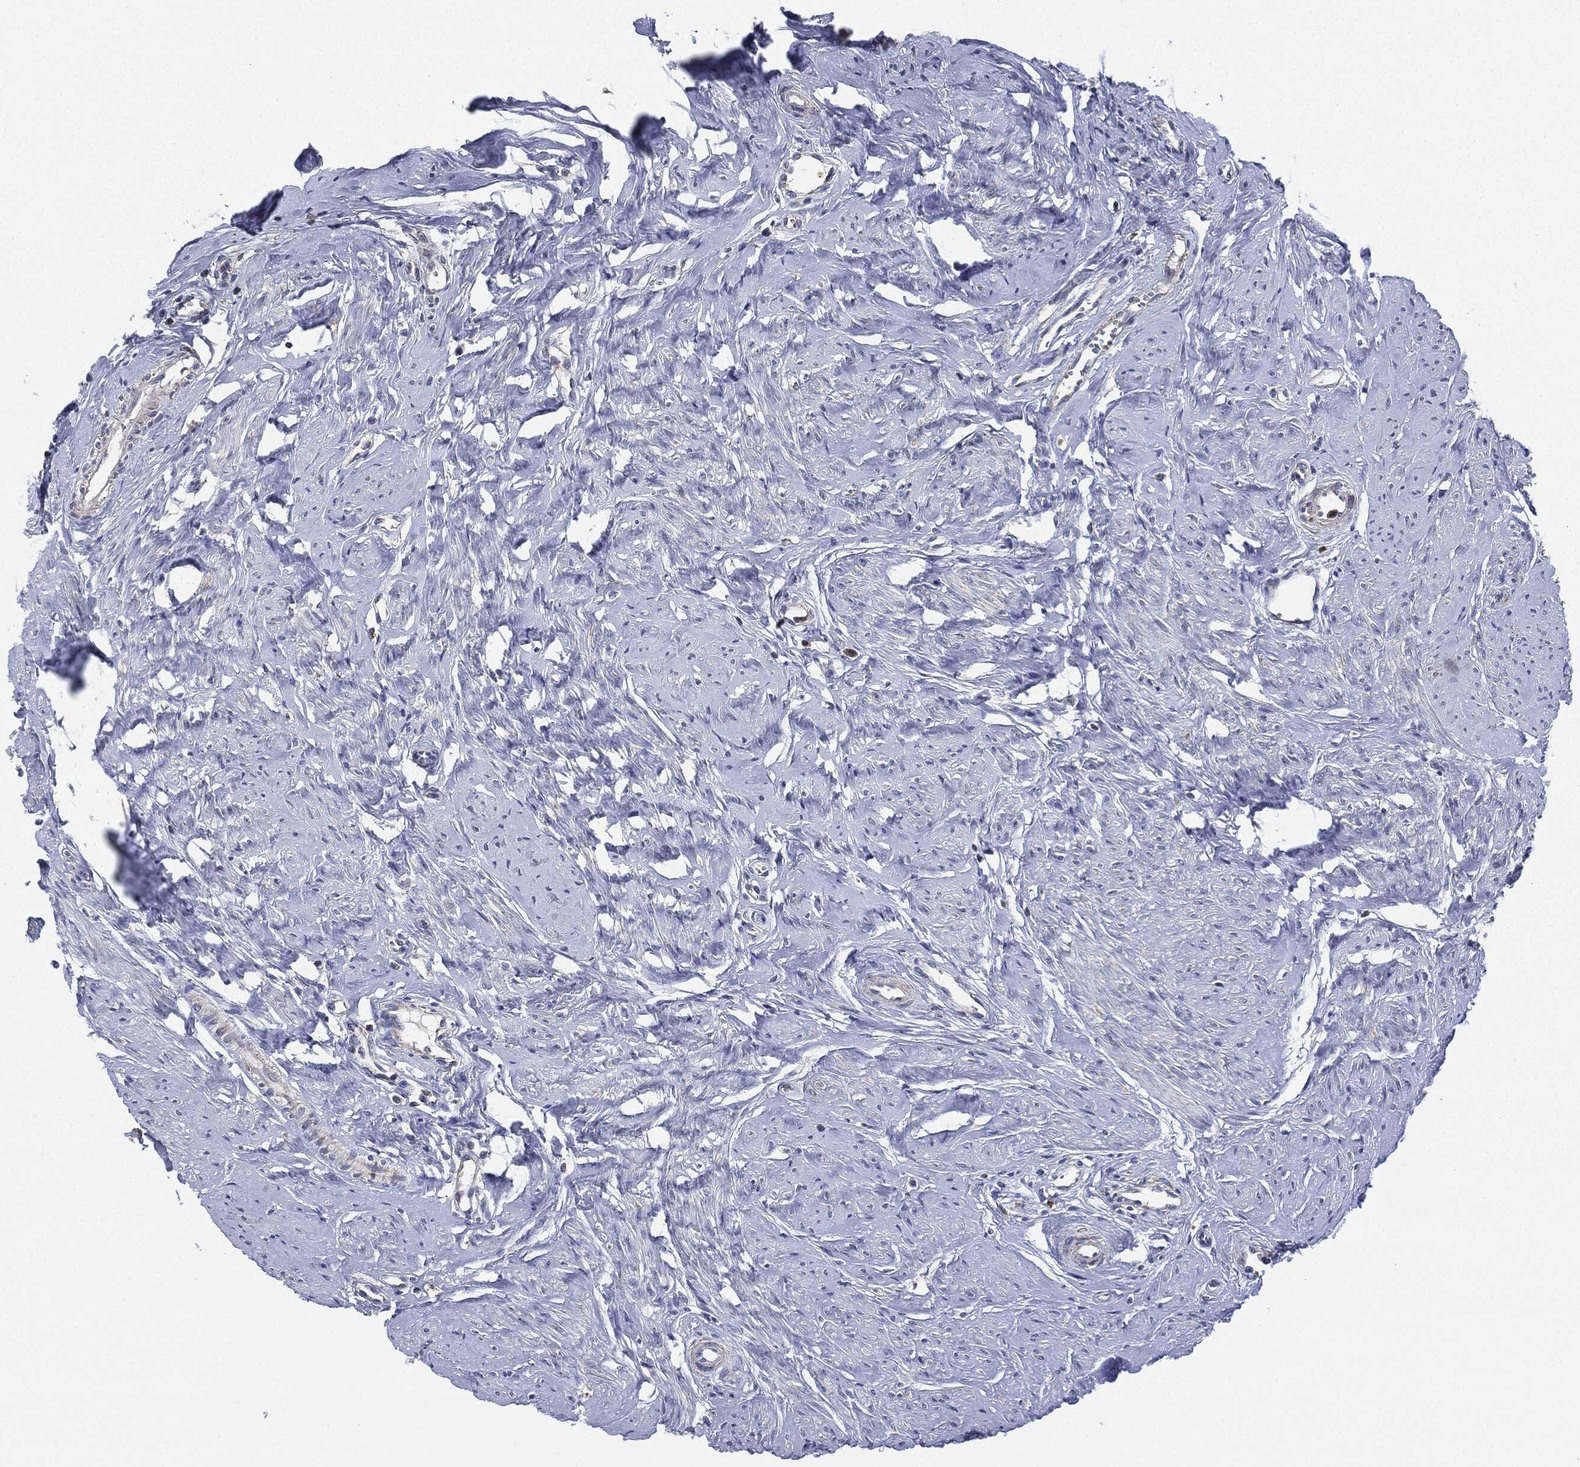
{"staining": {"intensity": "negative", "quantity": "none", "location": "none"}, "tissue": "smooth muscle", "cell_type": "Smooth muscle cells", "image_type": "normal", "snomed": [{"axis": "morphology", "description": "Normal tissue, NOS"}, {"axis": "topography", "description": "Smooth muscle"}], "caption": "Immunohistochemistry of benign smooth muscle shows no expression in smooth muscle cells.", "gene": "NDUFV2", "patient": {"sex": "female", "age": 48}}